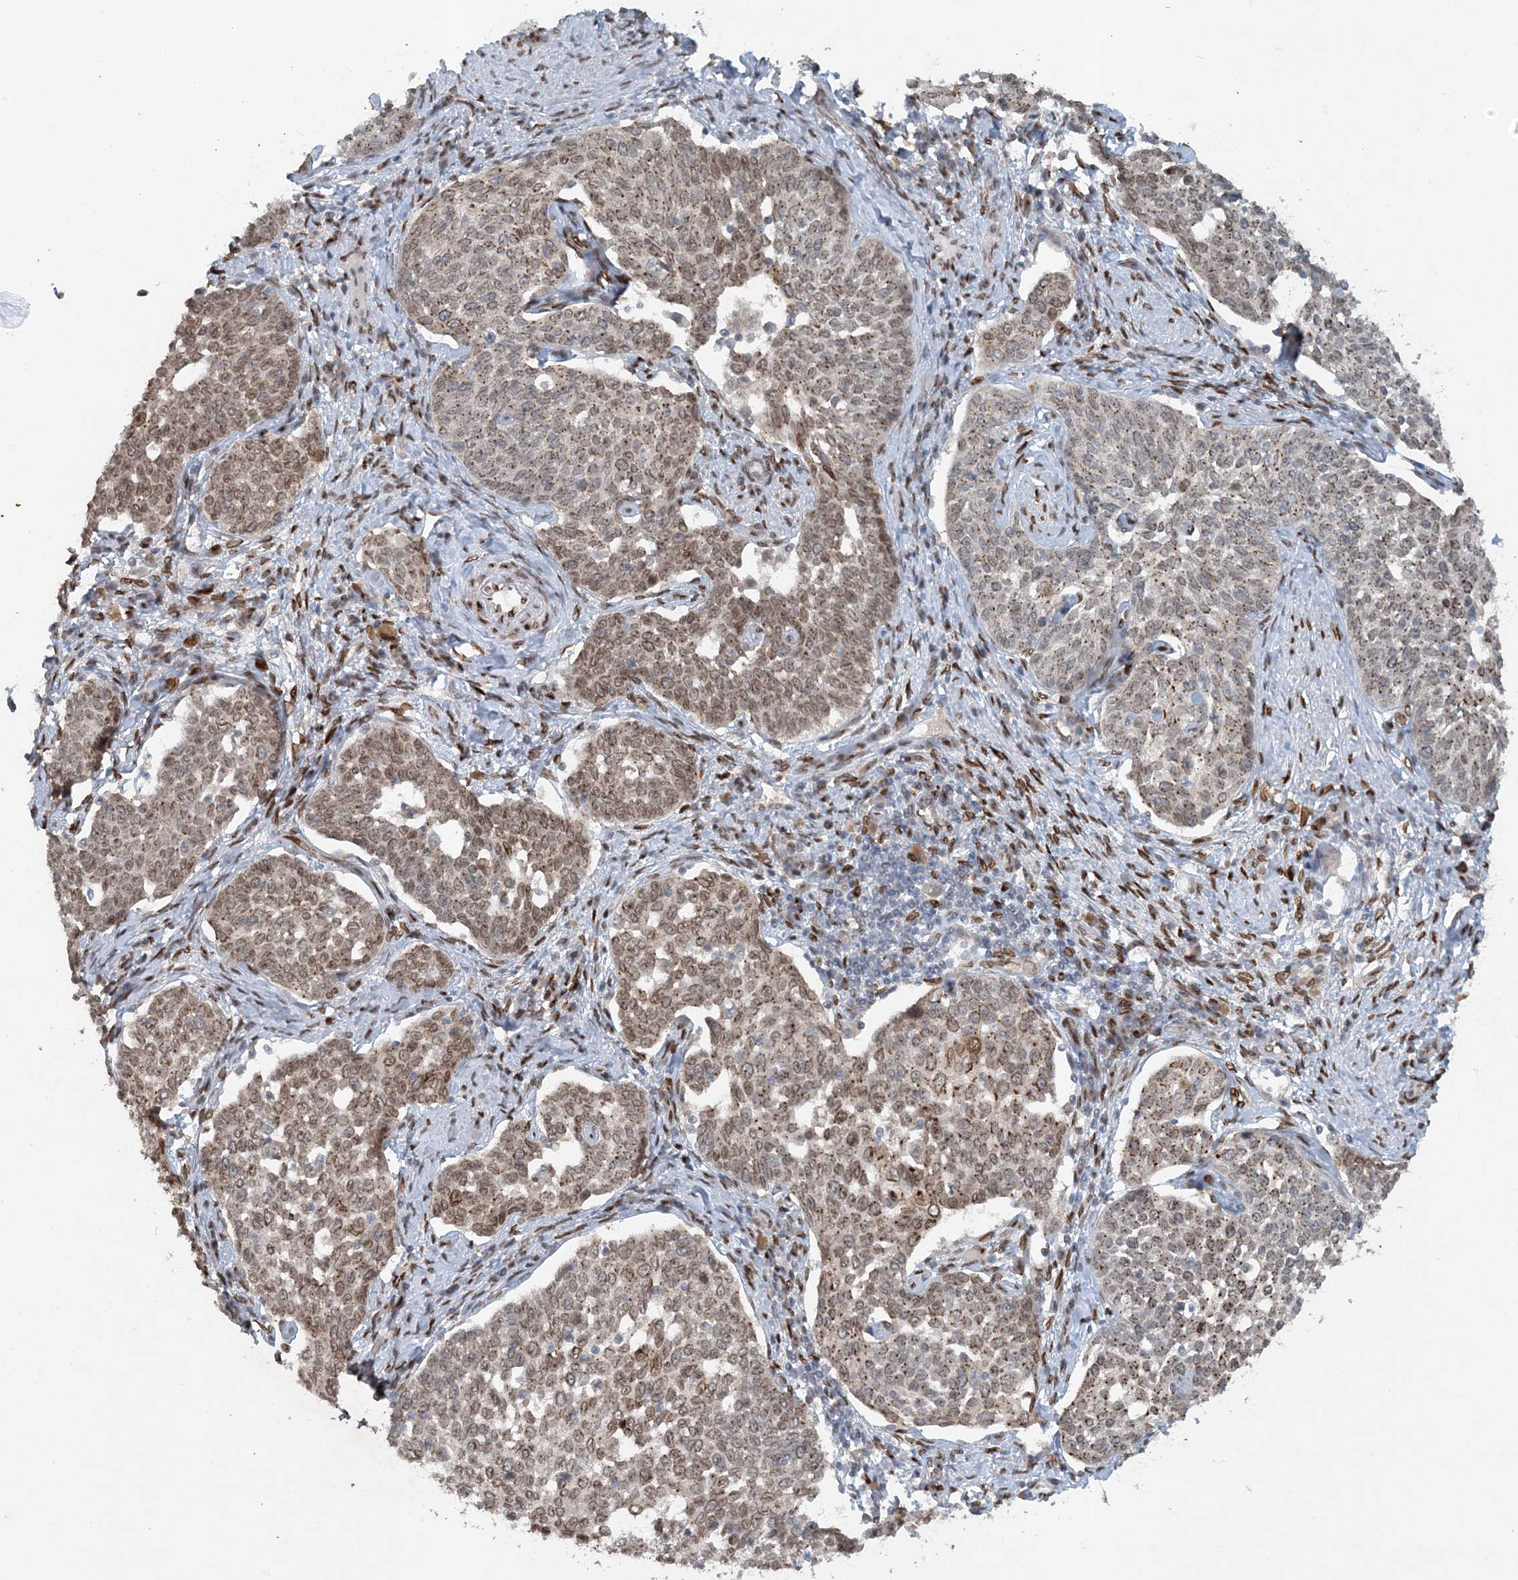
{"staining": {"intensity": "moderate", "quantity": ">75%", "location": "cytoplasmic/membranous,nuclear"}, "tissue": "cervical cancer", "cell_type": "Tumor cells", "image_type": "cancer", "snomed": [{"axis": "morphology", "description": "Squamous cell carcinoma, NOS"}, {"axis": "topography", "description": "Cervix"}], "caption": "IHC photomicrograph of neoplastic tissue: human cervical squamous cell carcinoma stained using IHC shows medium levels of moderate protein expression localized specifically in the cytoplasmic/membranous and nuclear of tumor cells, appearing as a cytoplasmic/membranous and nuclear brown color.", "gene": "SLC35A2", "patient": {"sex": "female", "age": 34}}